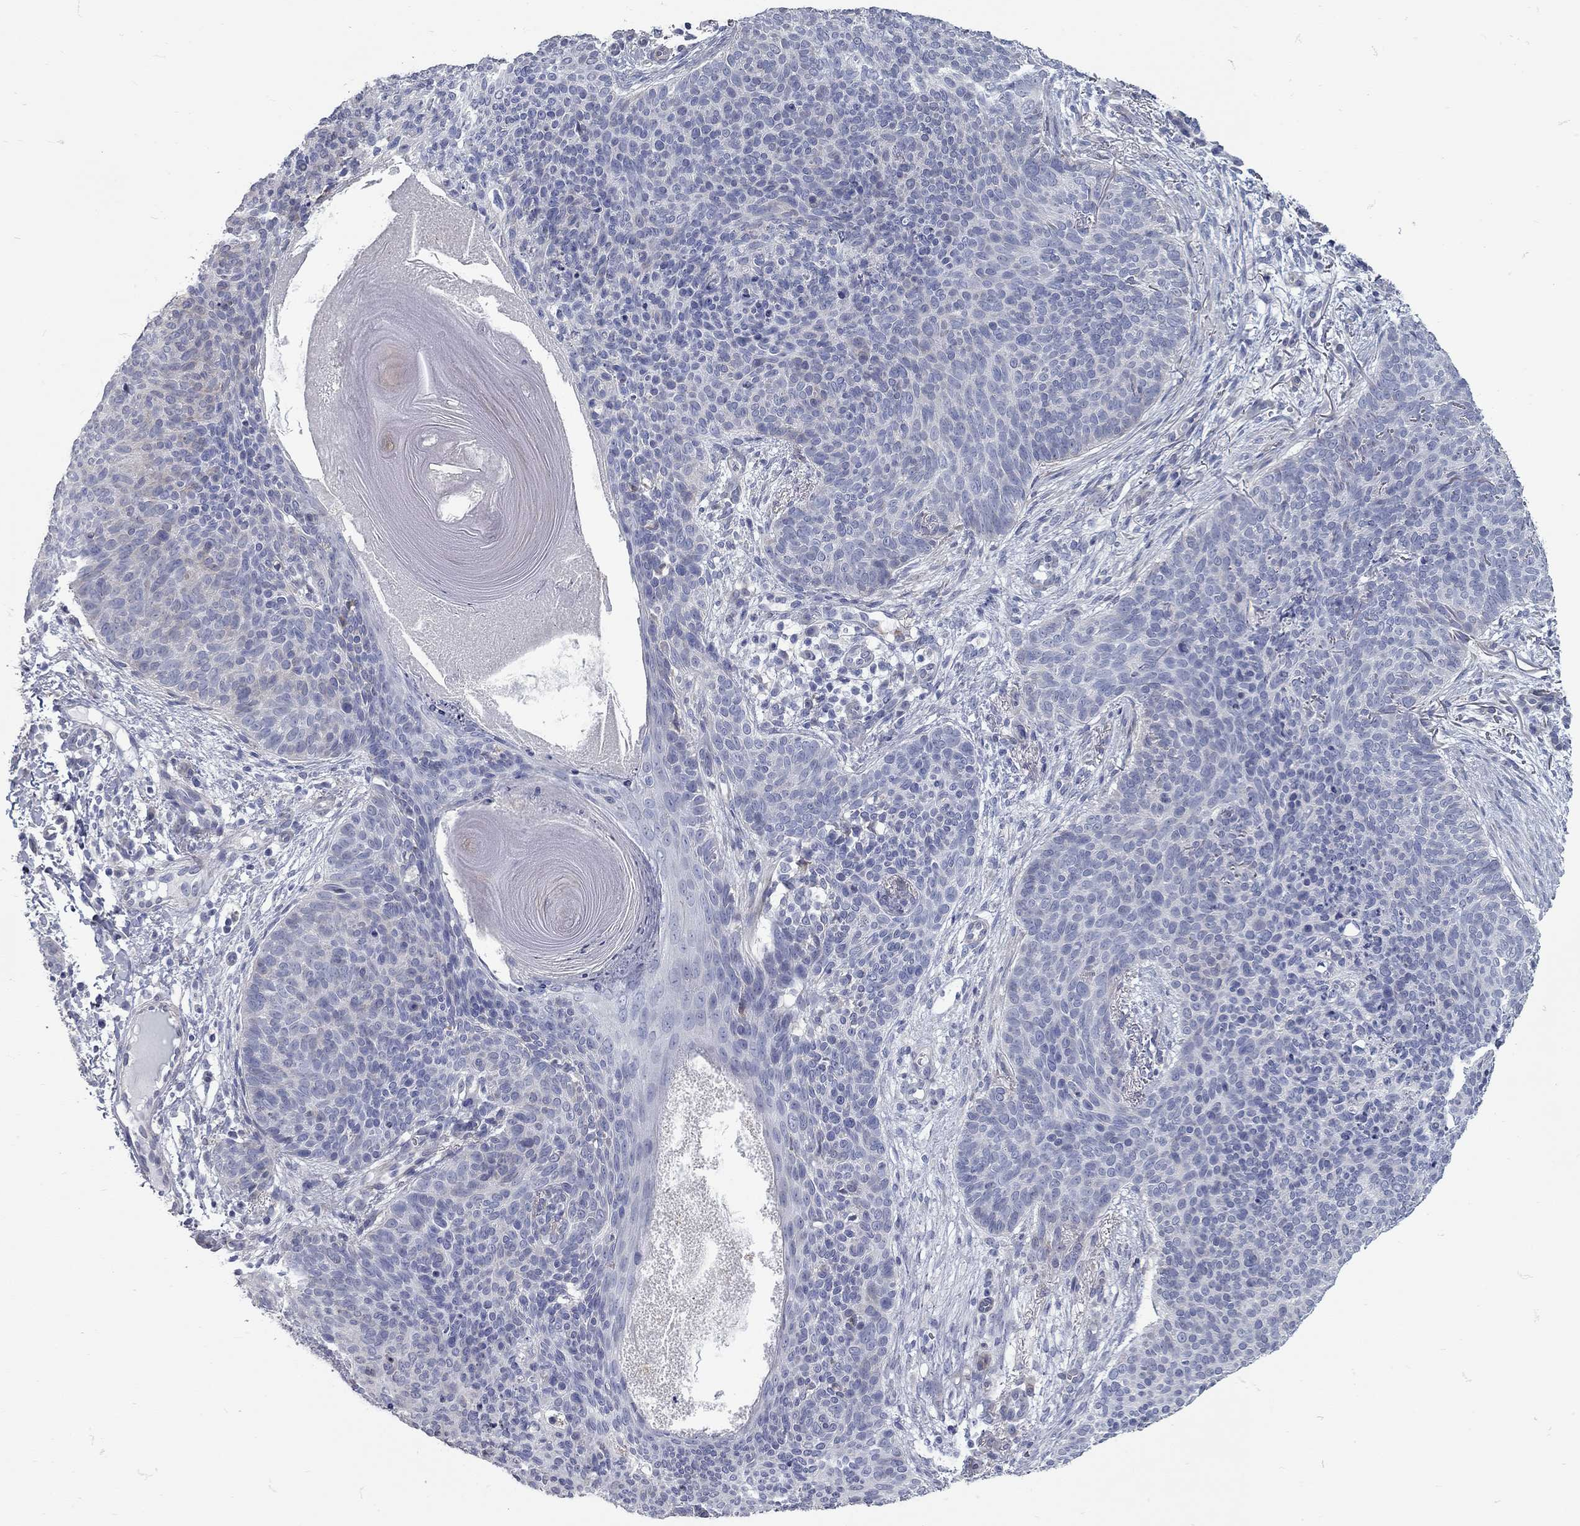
{"staining": {"intensity": "negative", "quantity": "none", "location": "none"}, "tissue": "skin cancer", "cell_type": "Tumor cells", "image_type": "cancer", "snomed": [{"axis": "morphology", "description": "Basal cell carcinoma"}, {"axis": "topography", "description": "Skin"}], "caption": "High magnification brightfield microscopy of skin cancer stained with DAB (3,3'-diaminobenzidine) (brown) and counterstained with hematoxylin (blue): tumor cells show no significant positivity. The staining was performed using DAB (3,3'-diaminobenzidine) to visualize the protein expression in brown, while the nuclei were stained in blue with hematoxylin (Magnification: 20x).", "gene": "XAGE2", "patient": {"sex": "male", "age": 64}}